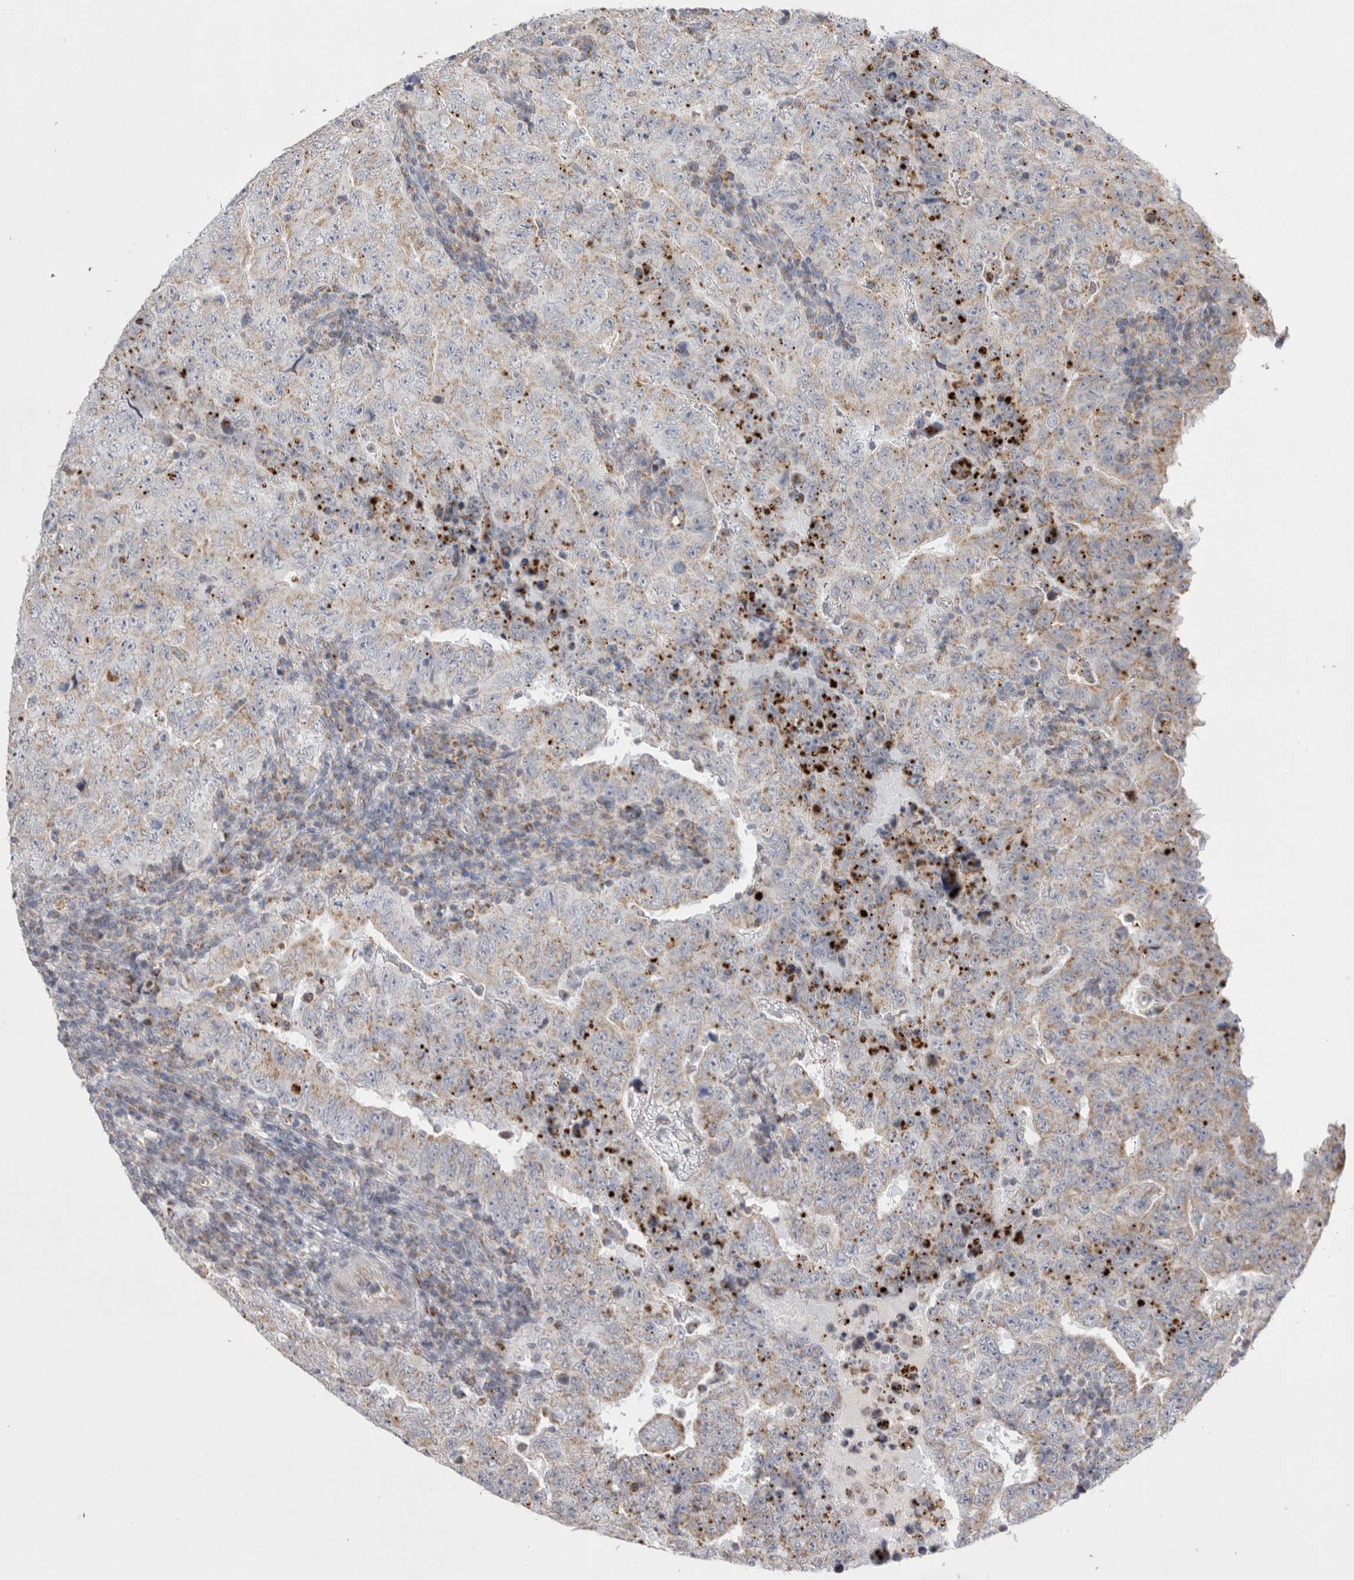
{"staining": {"intensity": "weak", "quantity": "25%-75%", "location": "cytoplasmic/membranous"}, "tissue": "testis cancer", "cell_type": "Tumor cells", "image_type": "cancer", "snomed": [{"axis": "morphology", "description": "Carcinoma, Embryonal, NOS"}, {"axis": "topography", "description": "Testis"}], "caption": "DAB immunohistochemical staining of human testis cancer reveals weak cytoplasmic/membranous protein staining in about 25%-75% of tumor cells. Nuclei are stained in blue.", "gene": "VDAC3", "patient": {"sex": "male", "age": 26}}